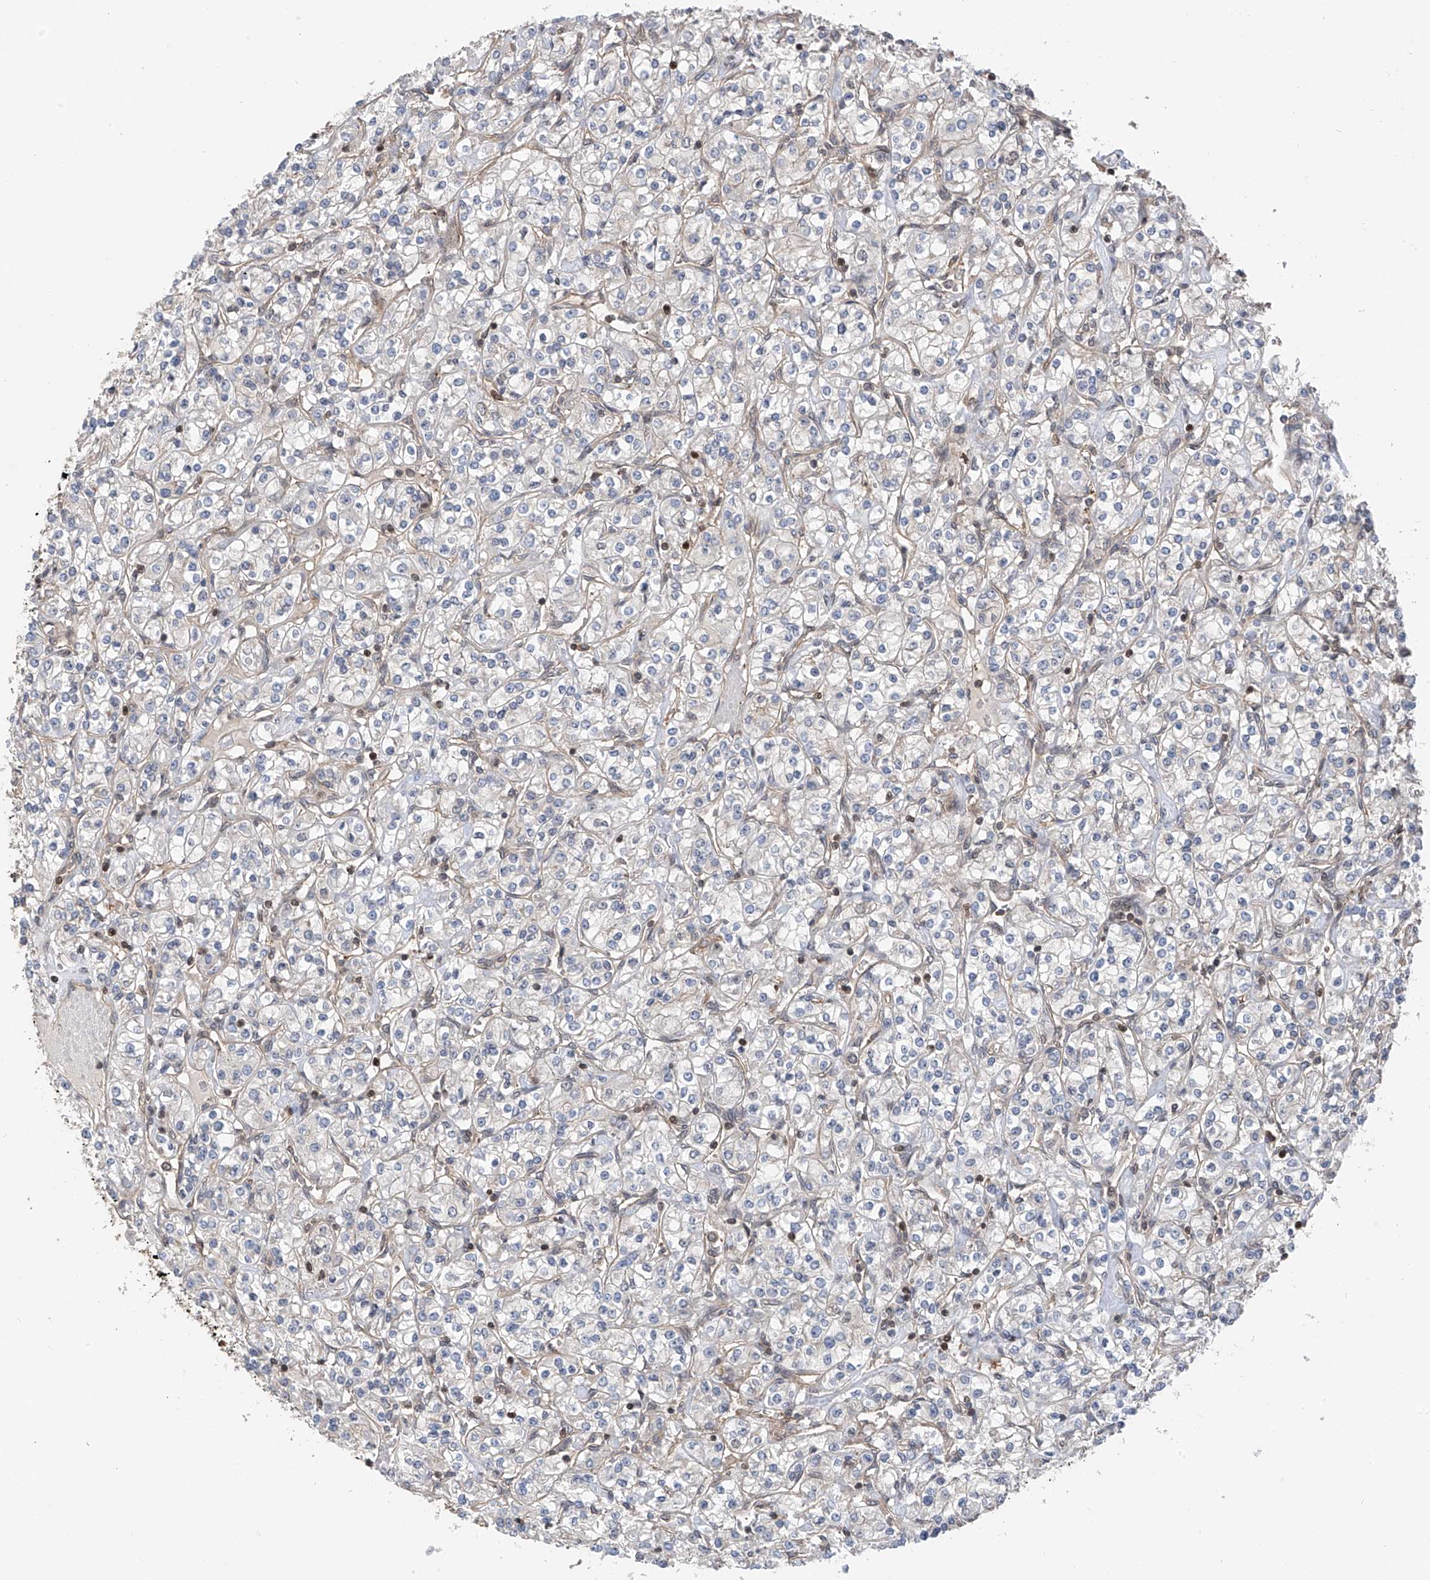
{"staining": {"intensity": "negative", "quantity": "none", "location": "none"}, "tissue": "renal cancer", "cell_type": "Tumor cells", "image_type": "cancer", "snomed": [{"axis": "morphology", "description": "Adenocarcinoma, NOS"}, {"axis": "topography", "description": "Kidney"}], "caption": "Immunohistochemistry of renal cancer shows no expression in tumor cells. (DAB immunohistochemistry, high magnification).", "gene": "DNAJC9", "patient": {"sex": "male", "age": 77}}